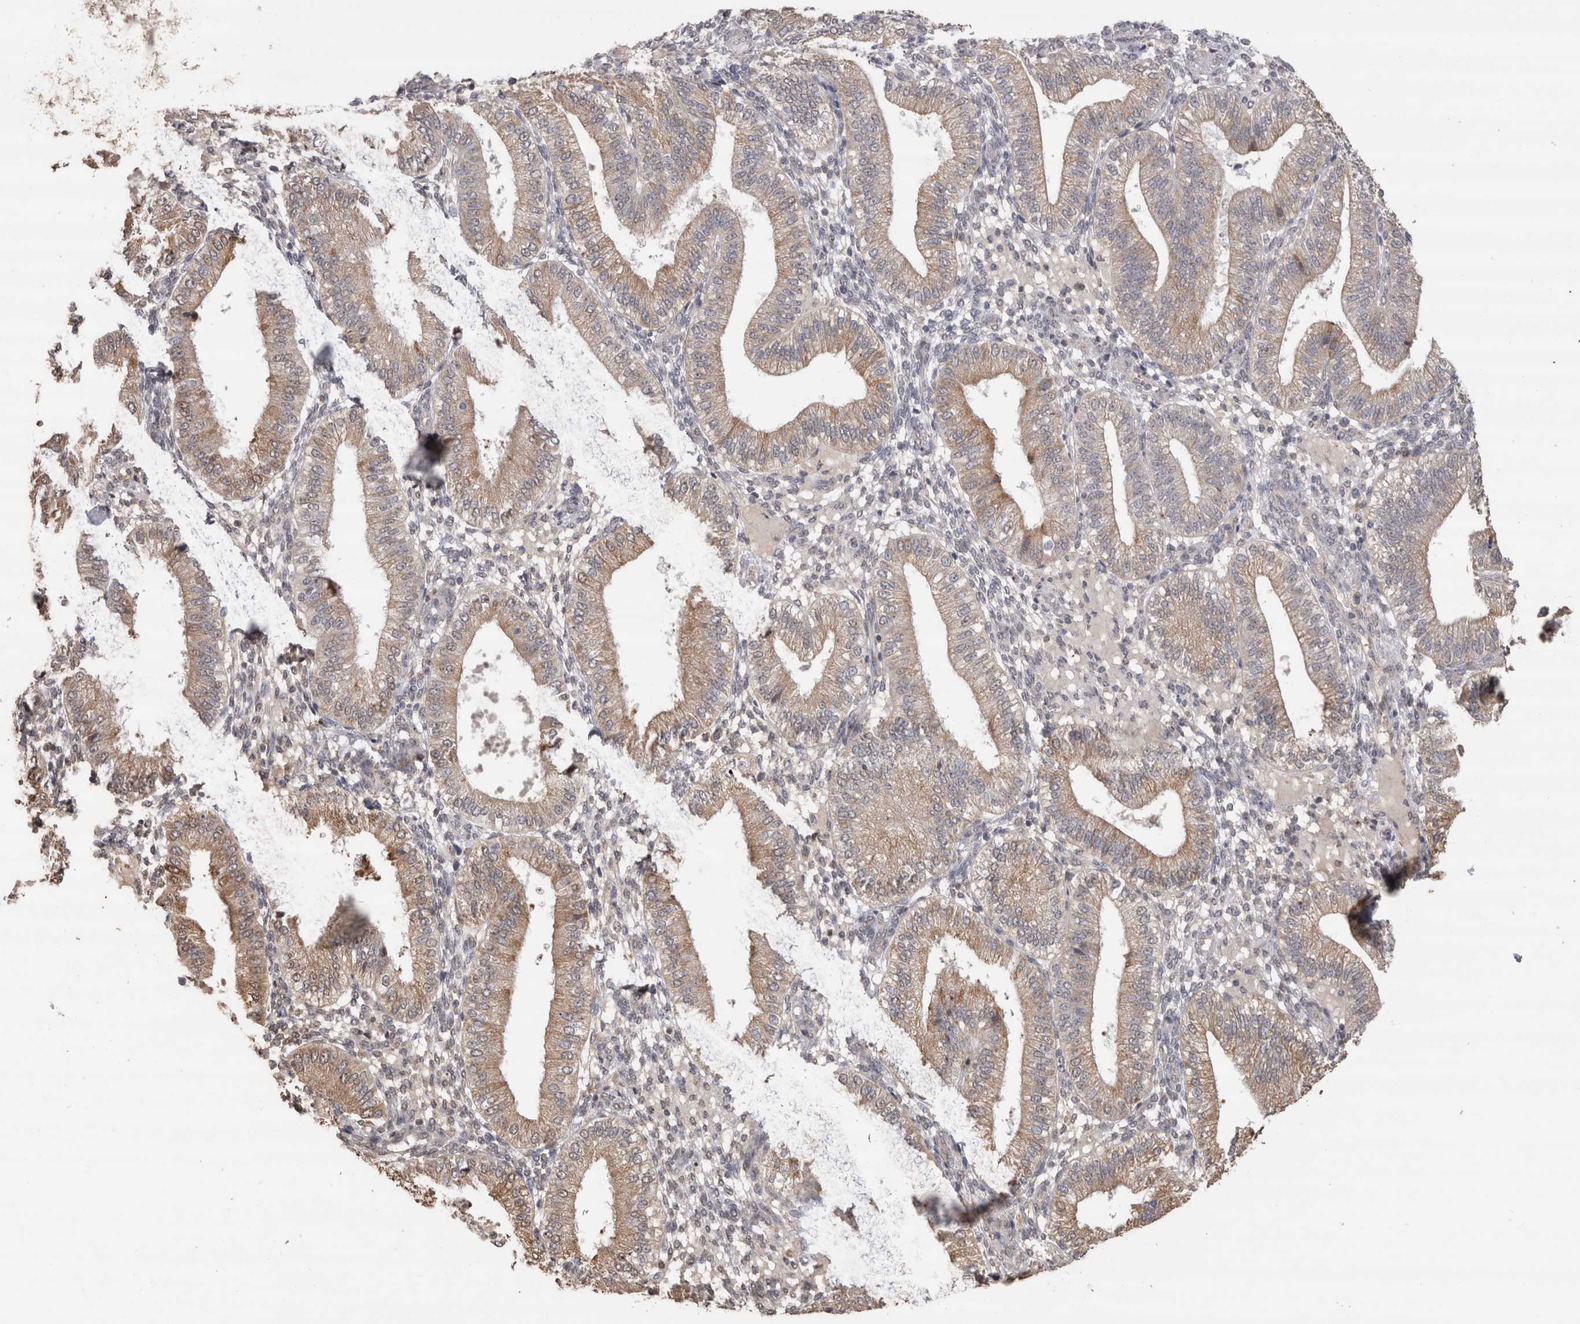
{"staining": {"intensity": "weak", "quantity": "25%-75%", "location": "nuclear"}, "tissue": "endometrium", "cell_type": "Cells in endometrial stroma", "image_type": "normal", "snomed": [{"axis": "morphology", "description": "Normal tissue, NOS"}, {"axis": "topography", "description": "Endometrium"}], "caption": "Immunohistochemical staining of benign endometrium exhibits 25%-75% levels of weak nuclear protein positivity in about 25%-75% of cells in endometrial stroma.", "gene": "CRELD2", "patient": {"sex": "female", "age": 39}}